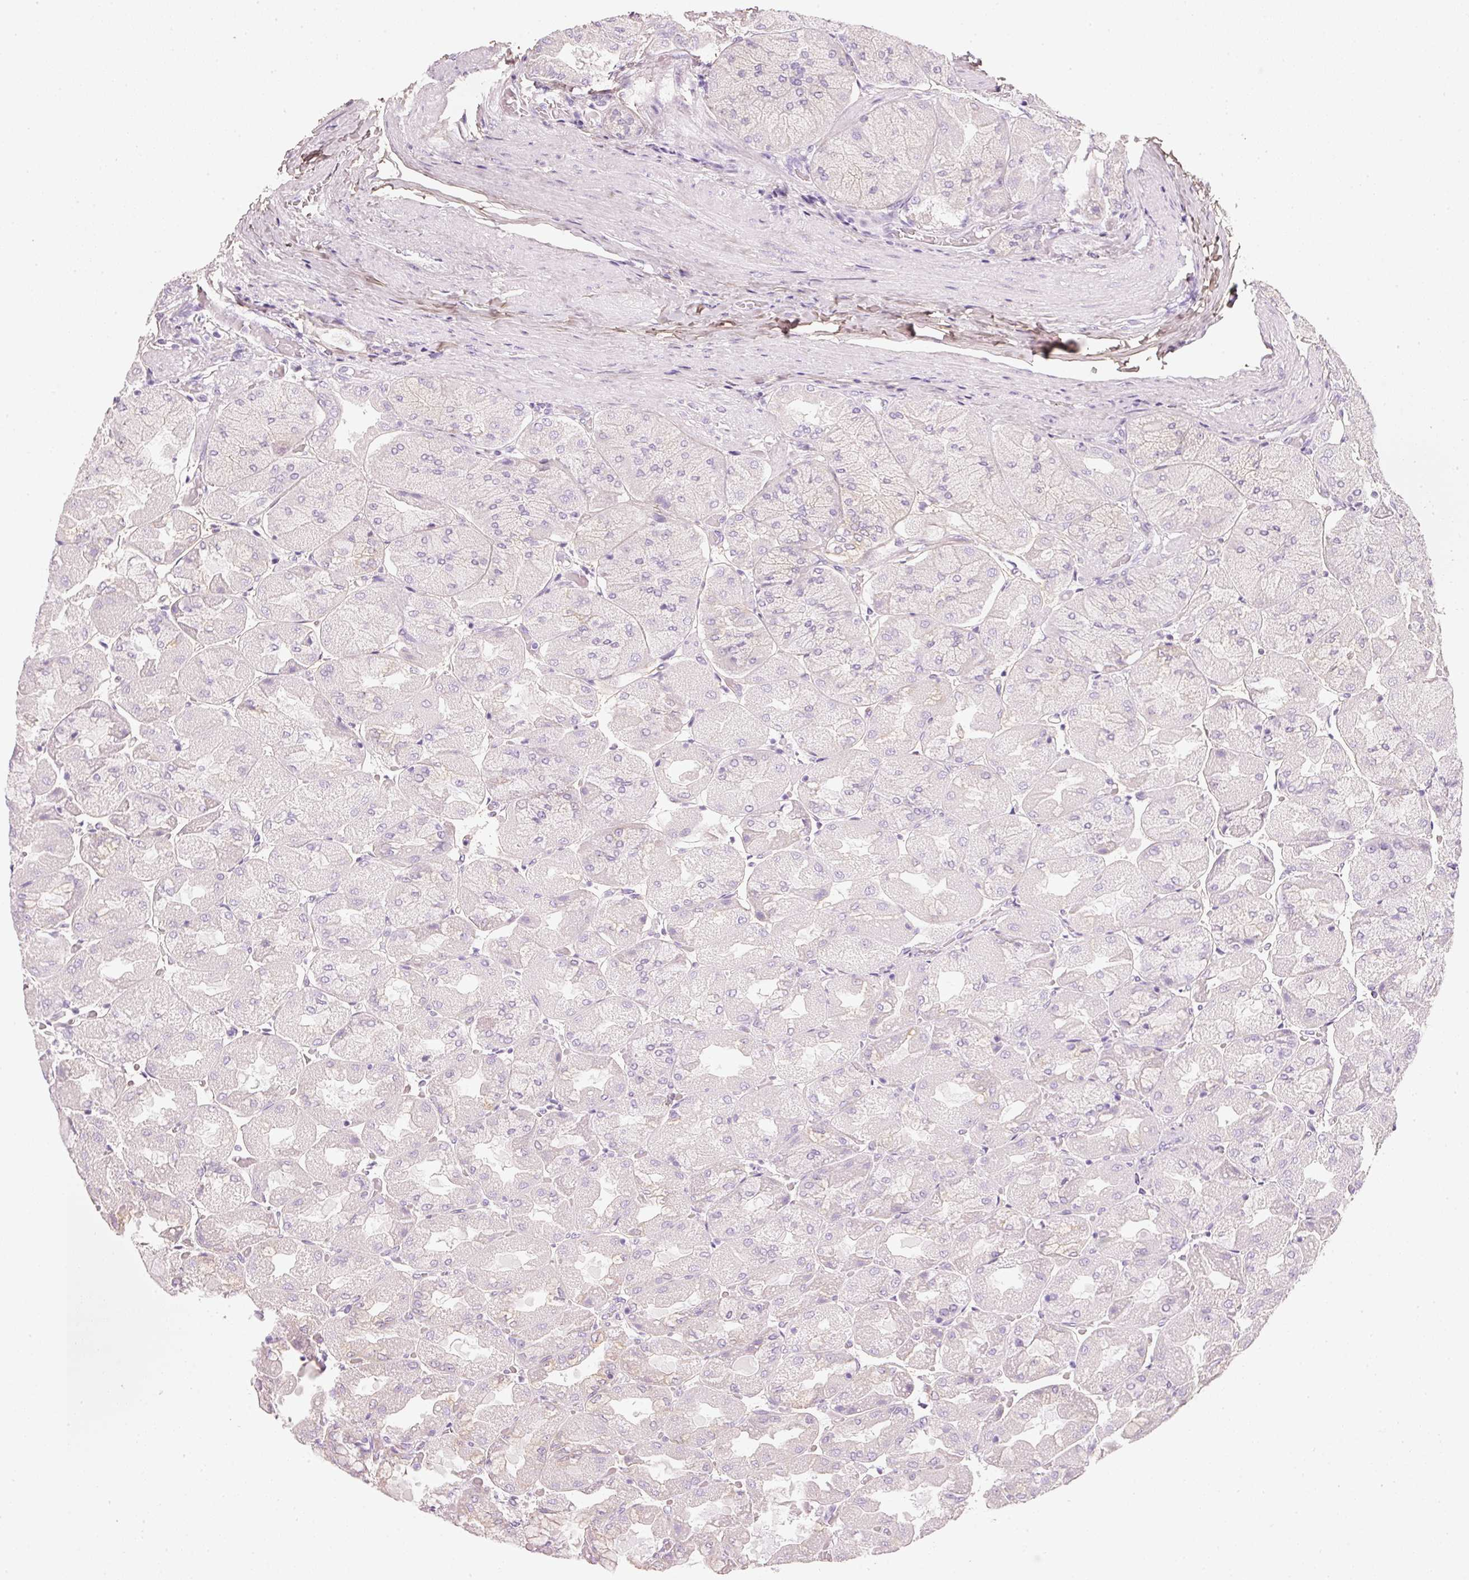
{"staining": {"intensity": "moderate", "quantity": "<25%", "location": "cytoplasmic/membranous"}, "tissue": "stomach", "cell_type": "Glandular cells", "image_type": "normal", "snomed": [{"axis": "morphology", "description": "Normal tissue, NOS"}, {"axis": "topography", "description": "Stomach"}], "caption": "DAB (3,3'-diaminobenzidine) immunohistochemical staining of unremarkable human stomach demonstrates moderate cytoplasmic/membranous protein positivity in about <25% of glandular cells.", "gene": "PDXDC1", "patient": {"sex": "female", "age": 61}}